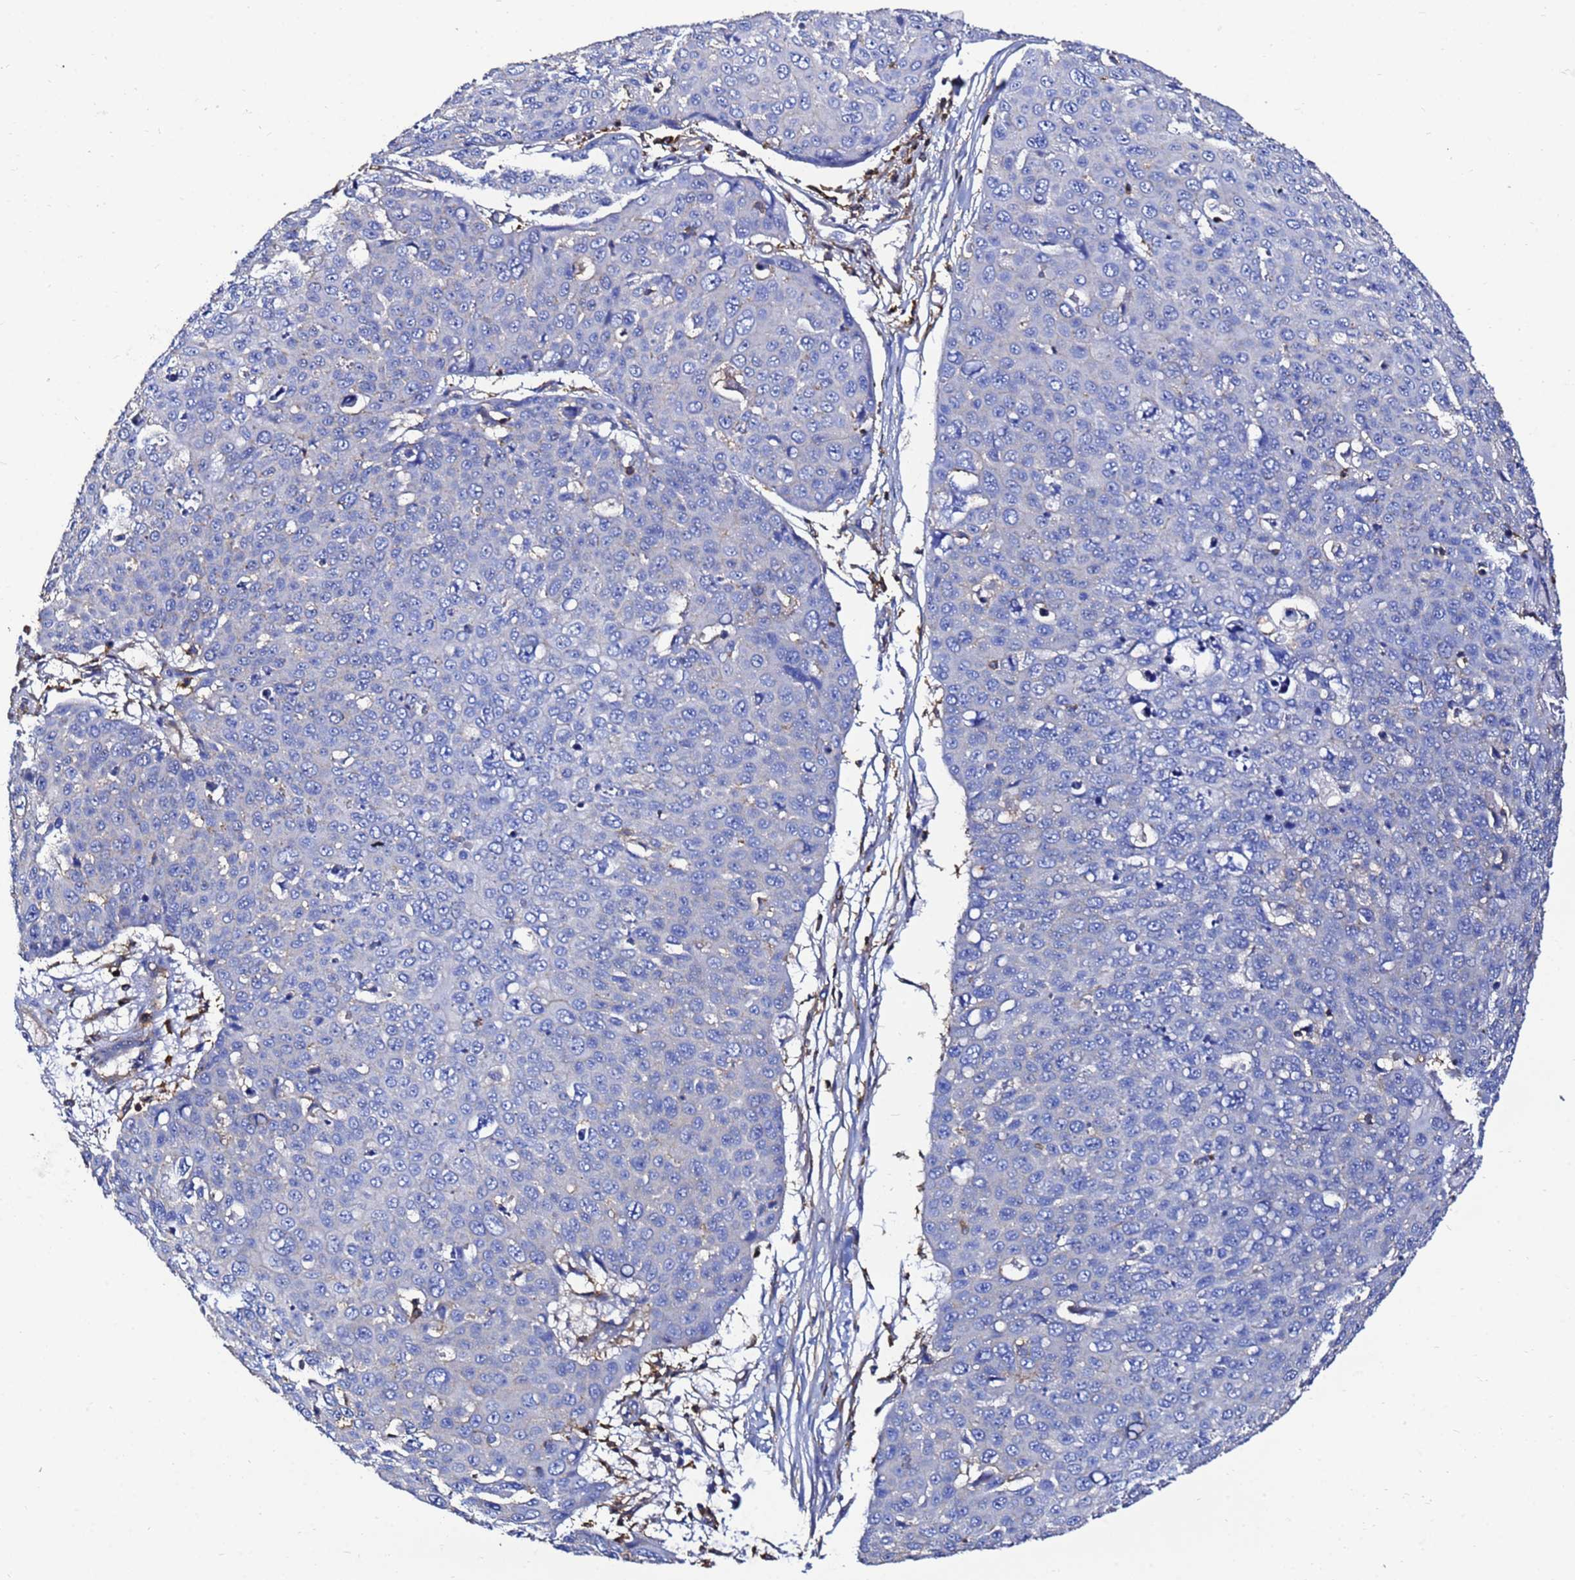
{"staining": {"intensity": "negative", "quantity": "none", "location": "none"}, "tissue": "skin cancer", "cell_type": "Tumor cells", "image_type": "cancer", "snomed": [{"axis": "morphology", "description": "Squamous cell carcinoma, NOS"}, {"axis": "topography", "description": "Skin"}], "caption": "DAB immunohistochemical staining of human skin squamous cell carcinoma displays no significant positivity in tumor cells.", "gene": "ACTB", "patient": {"sex": "male", "age": 71}}